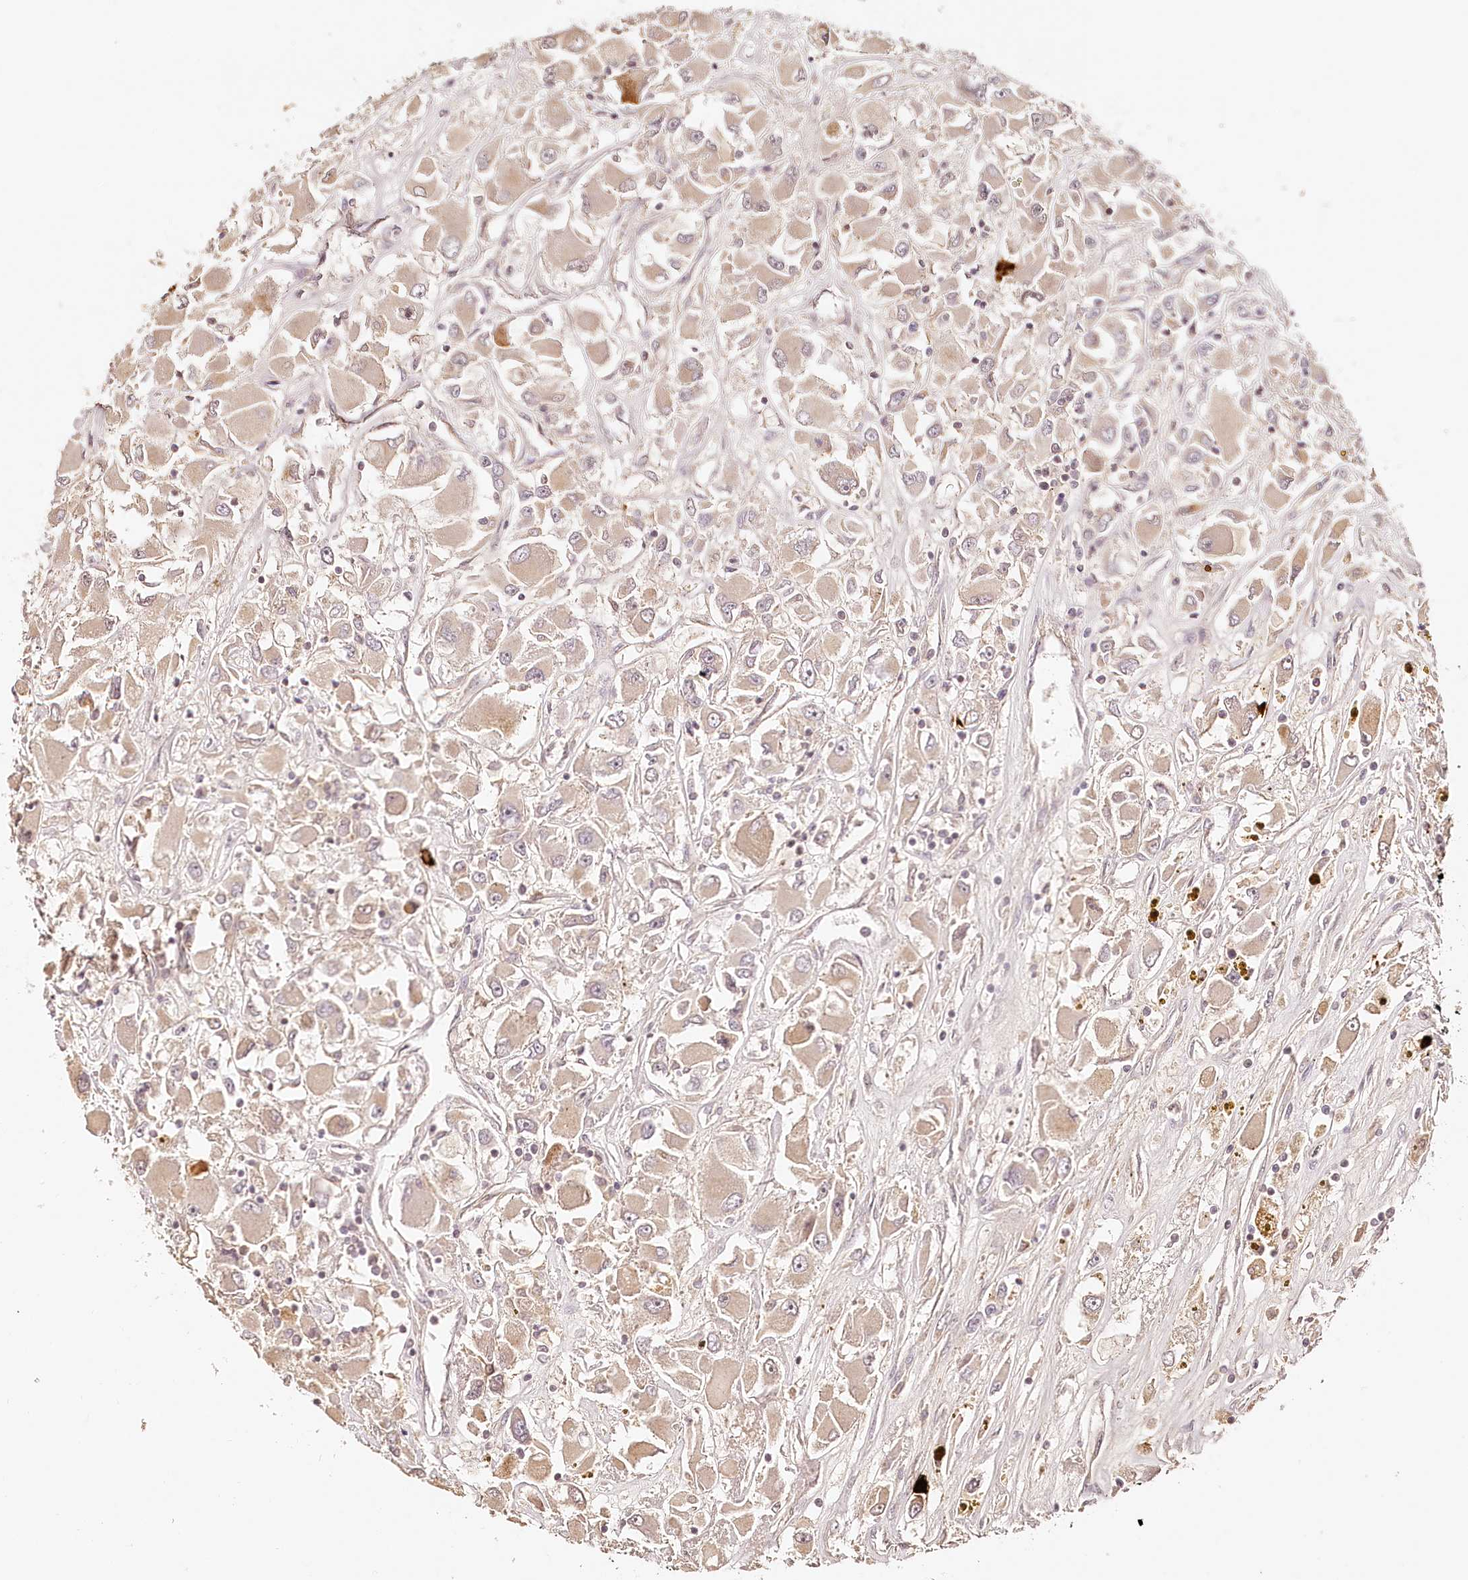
{"staining": {"intensity": "weak", "quantity": "25%-75%", "location": "cytoplasmic/membranous"}, "tissue": "renal cancer", "cell_type": "Tumor cells", "image_type": "cancer", "snomed": [{"axis": "morphology", "description": "Adenocarcinoma, NOS"}, {"axis": "topography", "description": "Kidney"}], "caption": "Human adenocarcinoma (renal) stained with a brown dye exhibits weak cytoplasmic/membranous positive staining in approximately 25%-75% of tumor cells.", "gene": "SYNGR1", "patient": {"sex": "female", "age": 52}}